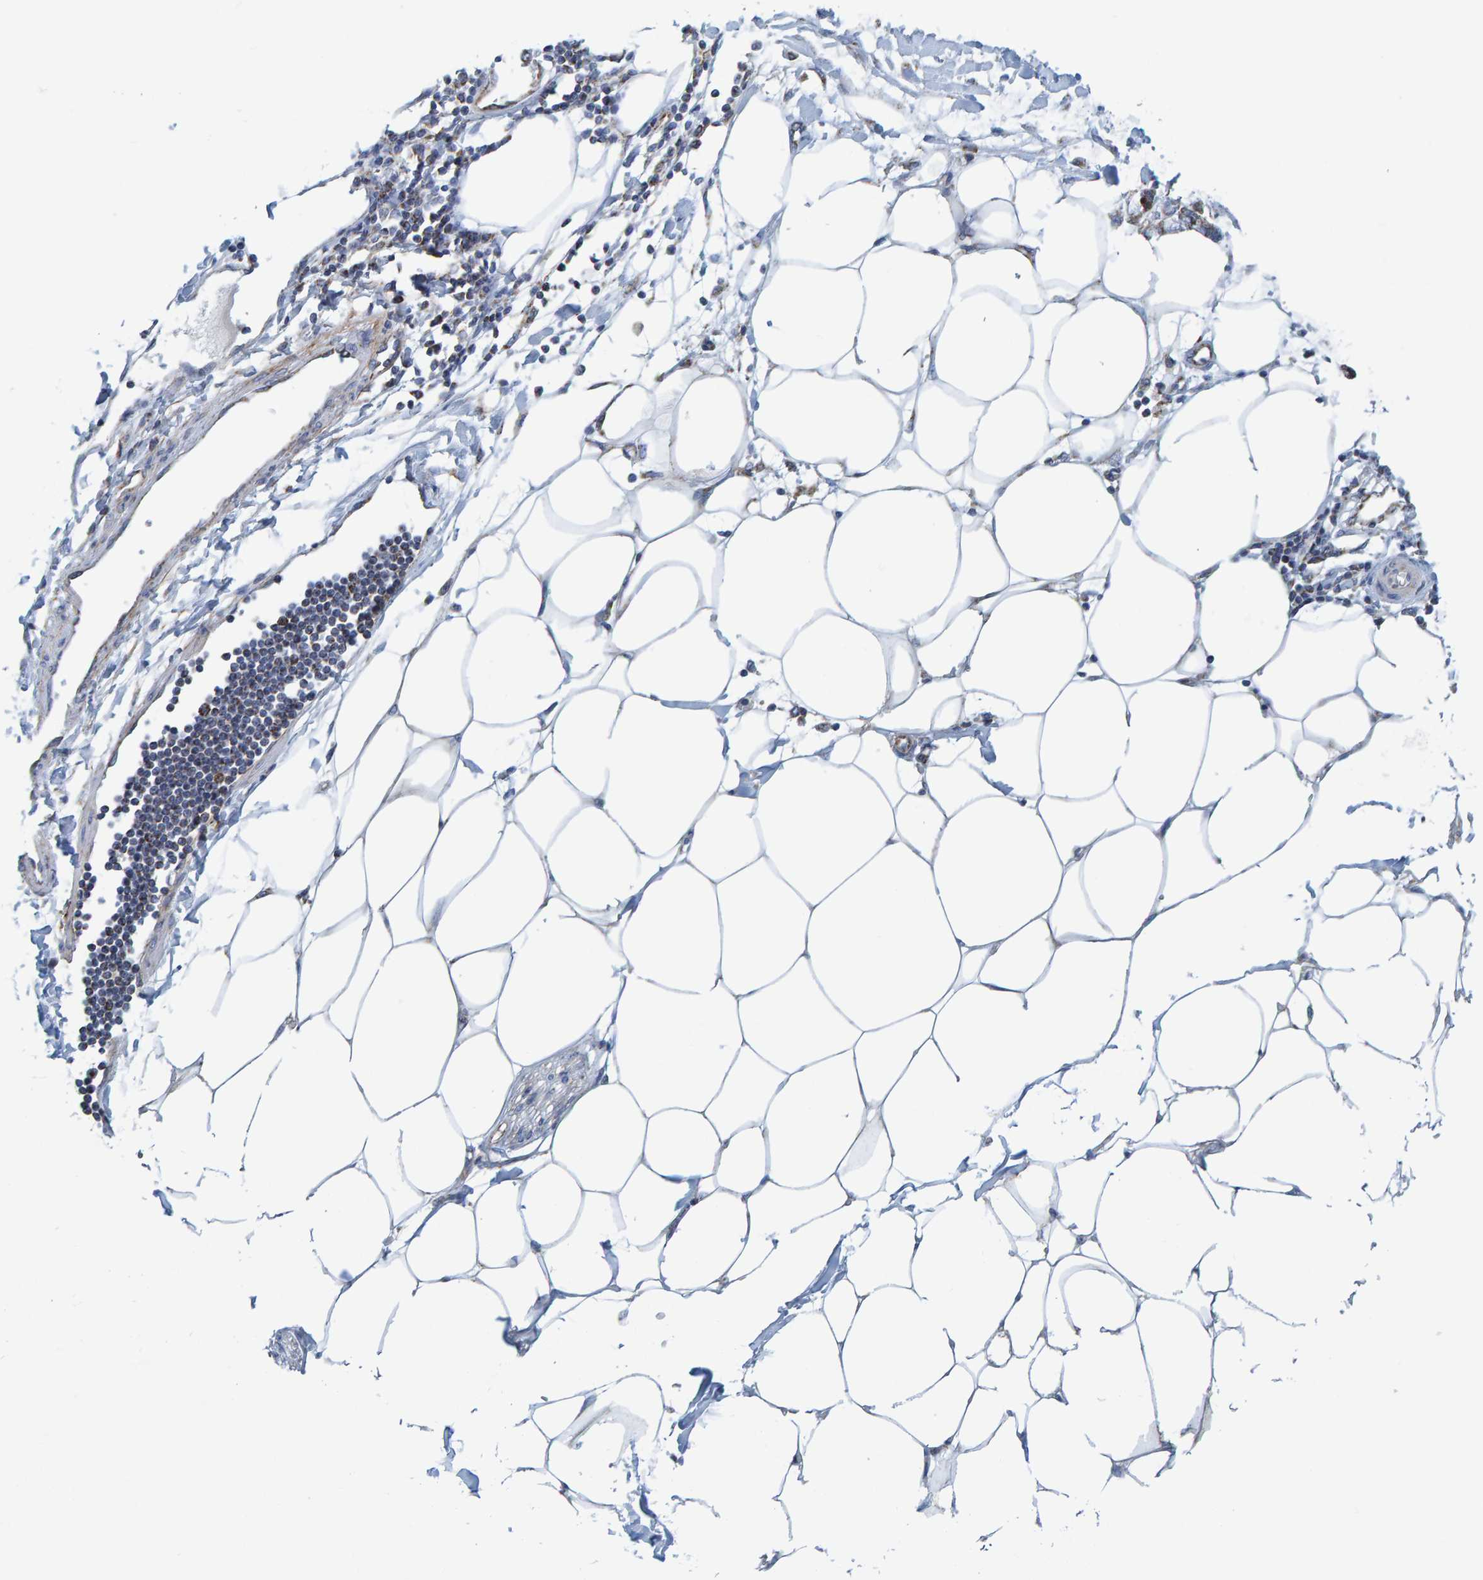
{"staining": {"intensity": "weak", "quantity": "25%-75%", "location": "cytoplasmic/membranous"}, "tissue": "adipose tissue", "cell_type": "Adipocytes", "image_type": "normal", "snomed": [{"axis": "morphology", "description": "Normal tissue, NOS"}, {"axis": "morphology", "description": "Adenocarcinoma, NOS"}, {"axis": "topography", "description": "Colon"}, {"axis": "topography", "description": "Peripheral nerve tissue"}], "caption": "The photomicrograph reveals a brown stain indicating the presence of a protein in the cytoplasmic/membranous of adipocytes in adipose tissue. (Brightfield microscopy of DAB IHC at high magnification).", "gene": "MRPS7", "patient": {"sex": "male", "age": 14}}